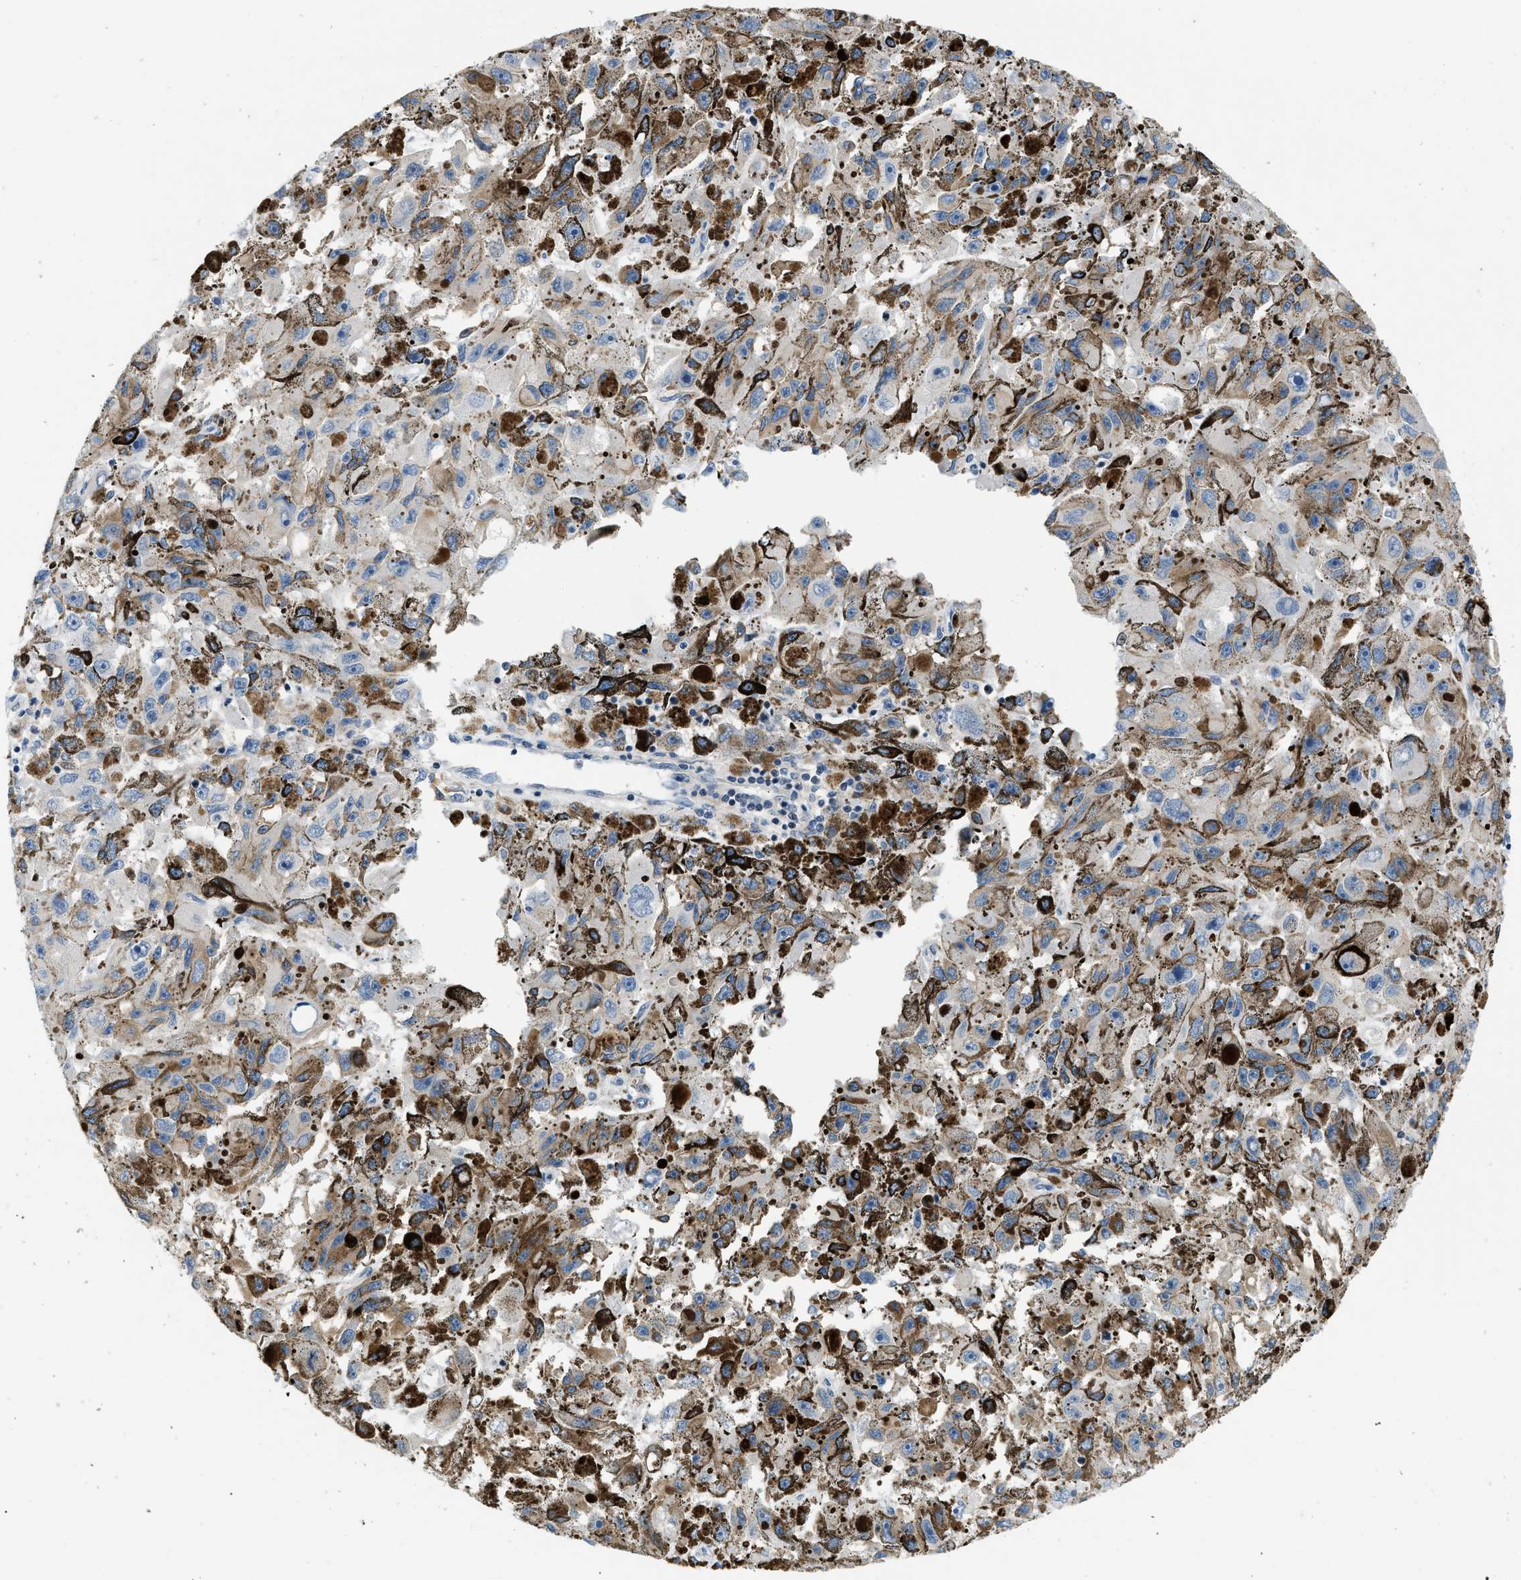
{"staining": {"intensity": "moderate", "quantity": "25%-75%", "location": "cytoplasmic/membranous"}, "tissue": "melanoma", "cell_type": "Tumor cells", "image_type": "cancer", "snomed": [{"axis": "morphology", "description": "Malignant melanoma, NOS"}, {"axis": "topography", "description": "Skin"}], "caption": "Immunohistochemical staining of human melanoma exhibits medium levels of moderate cytoplasmic/membranous expression in about 25%-75% of tumor cells. (Stains: DAB in brown, nuclei in blue, Microscopy: brightfield microscopy at high magnification).", "gene": "FDCSP", "patient": {"sex": "female", "age": 104}}